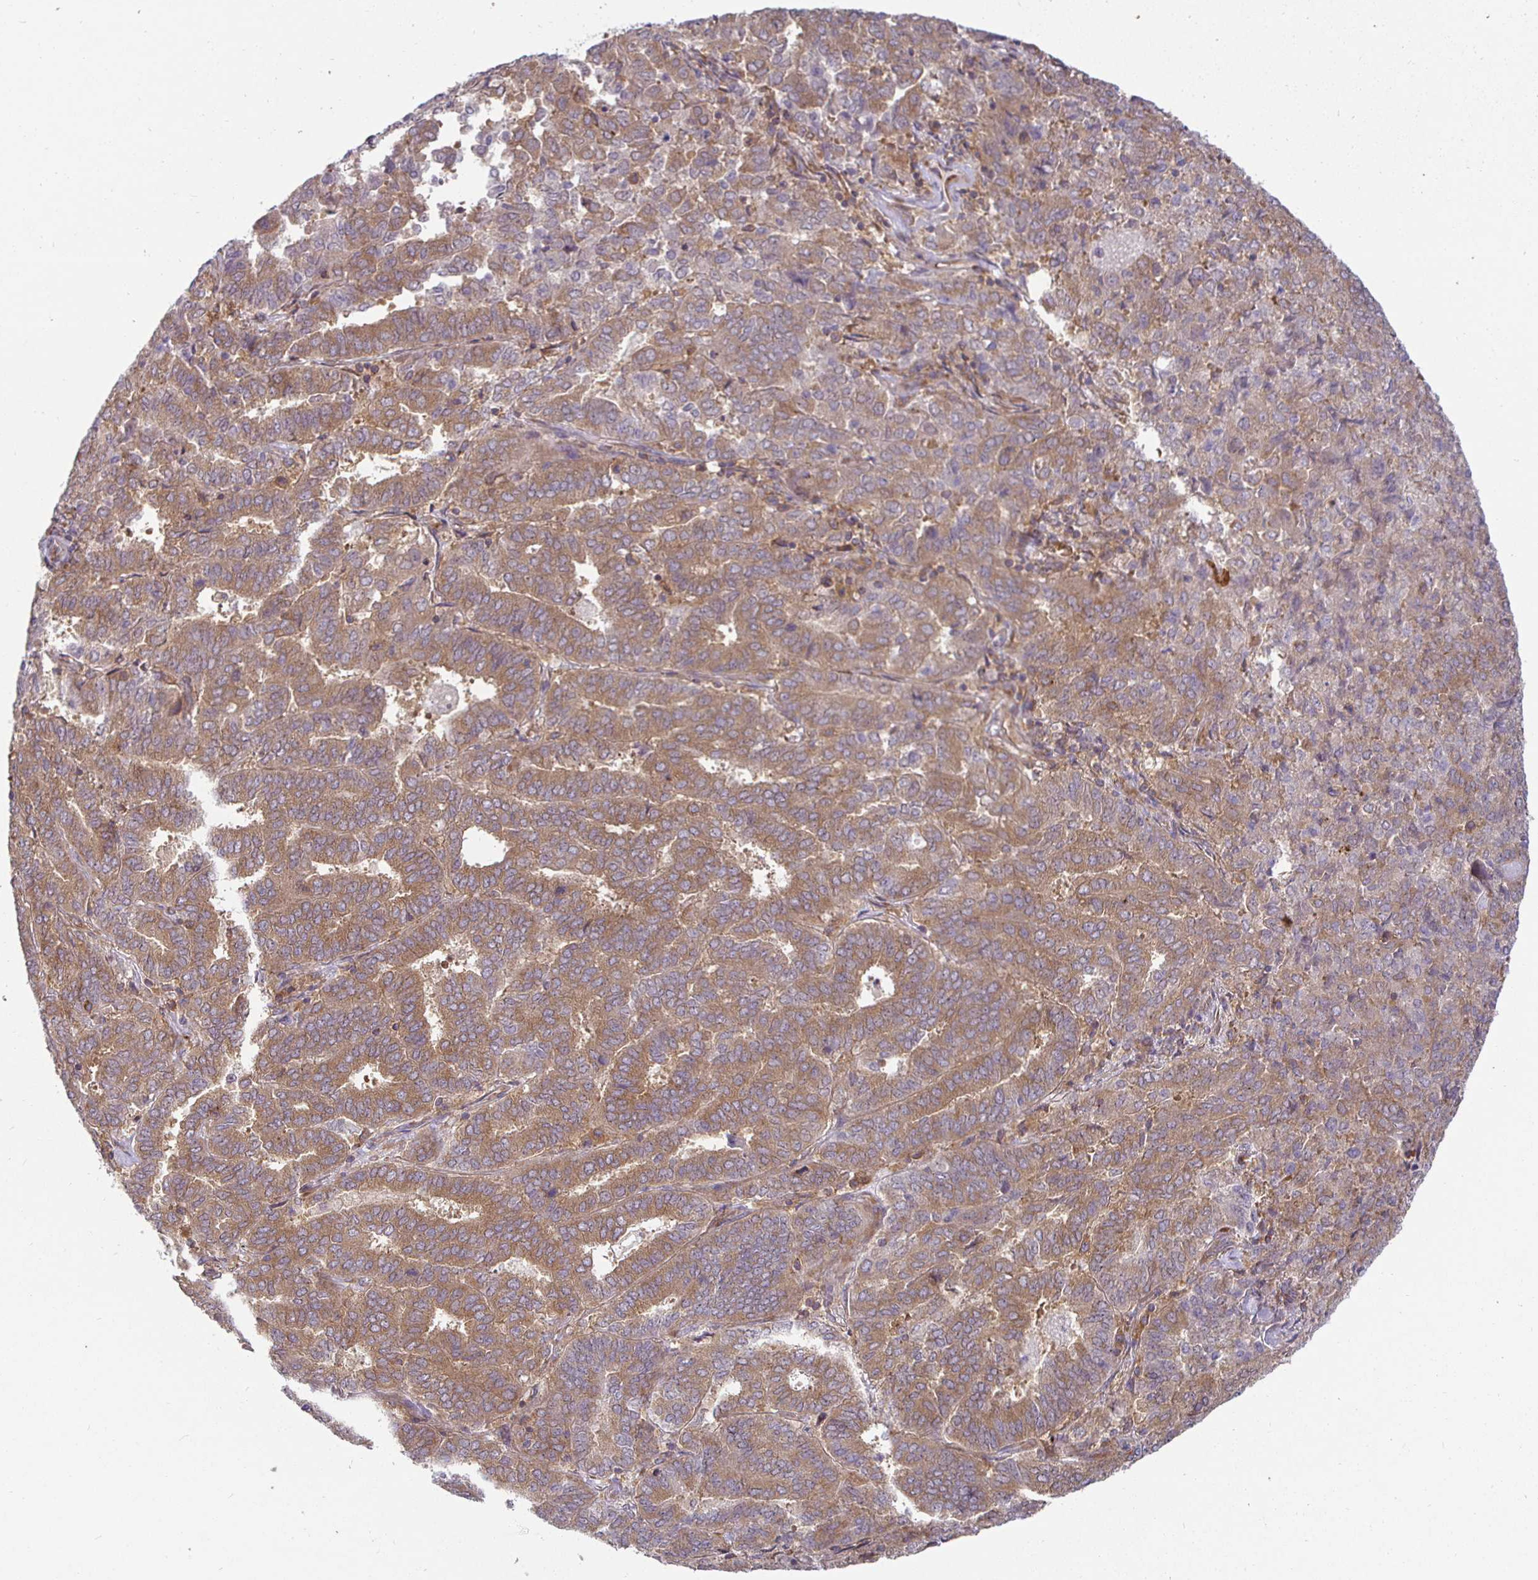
{"staining": {"intensity": "moderate", "quantity": ">75%", "location": "cytoplasmic/membranous"}, "tissue": "endometrial cancer", "cell_type": "Tumor cells", "image_type": "cancer", "snomed": [{"axis": "morphology", "description": "Adenocarcinoma, NOS"}, {"axis": "topography", "description": "Endometrium"}], "caption": "Approximately >75% of tumor cells in human endometrial adenocarcinoma demonstrate moderate cytoplasmic/membranous protein positivity as visualized by brown immunohistochemical staining.", "gene": "IRAK1", "patient": {"sex": "female", "age": 72}}